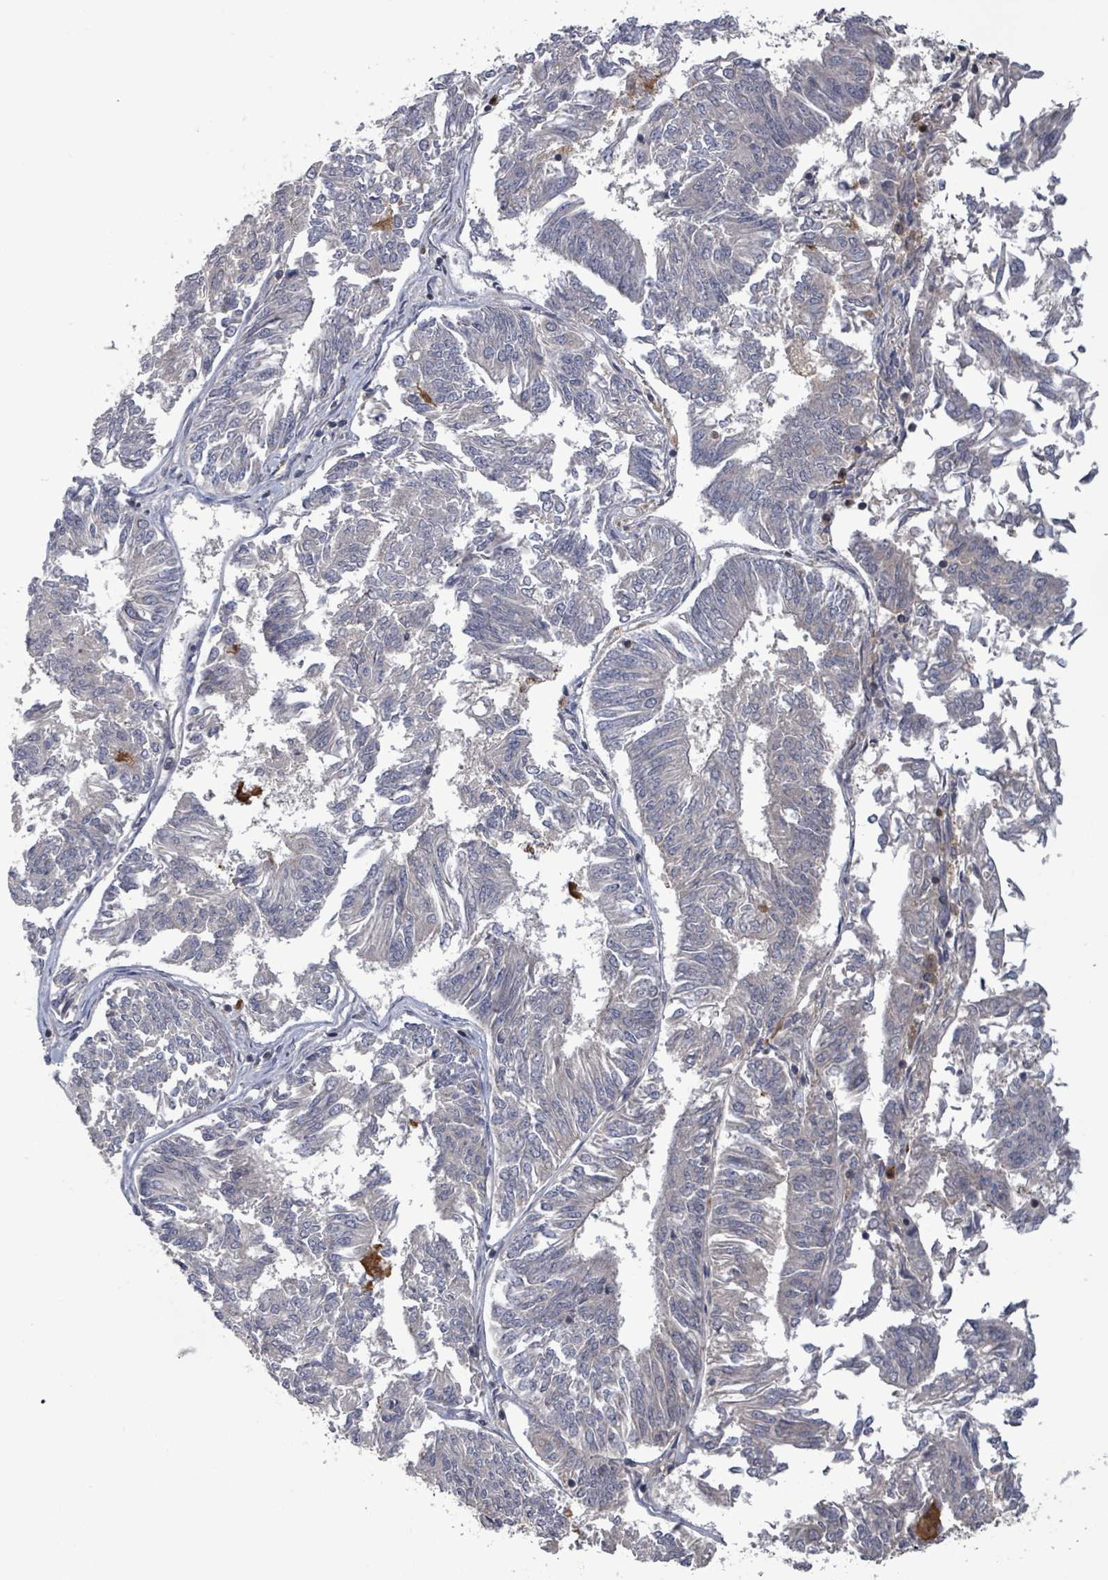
{"staining": {"intensity": "negative", "quantity": "none", "location": "none"}, "tissue": "endometrial cancer", "cell_type": "Tumor cells", "image_type": "cancer", "snomed": [{"axis": "morphology", "description": "Adenocarcinoma, NOS"}, {"axis": "topography", "description": "Endometrium"}], "caption": "A high-resolution micrograph shows IHC staining of endometrial adenocarcinoma, which exhibits no significant positivity in tumor cells.", "gene": "SERPINE3", "patient": {"sex": "female", "age": 58}}